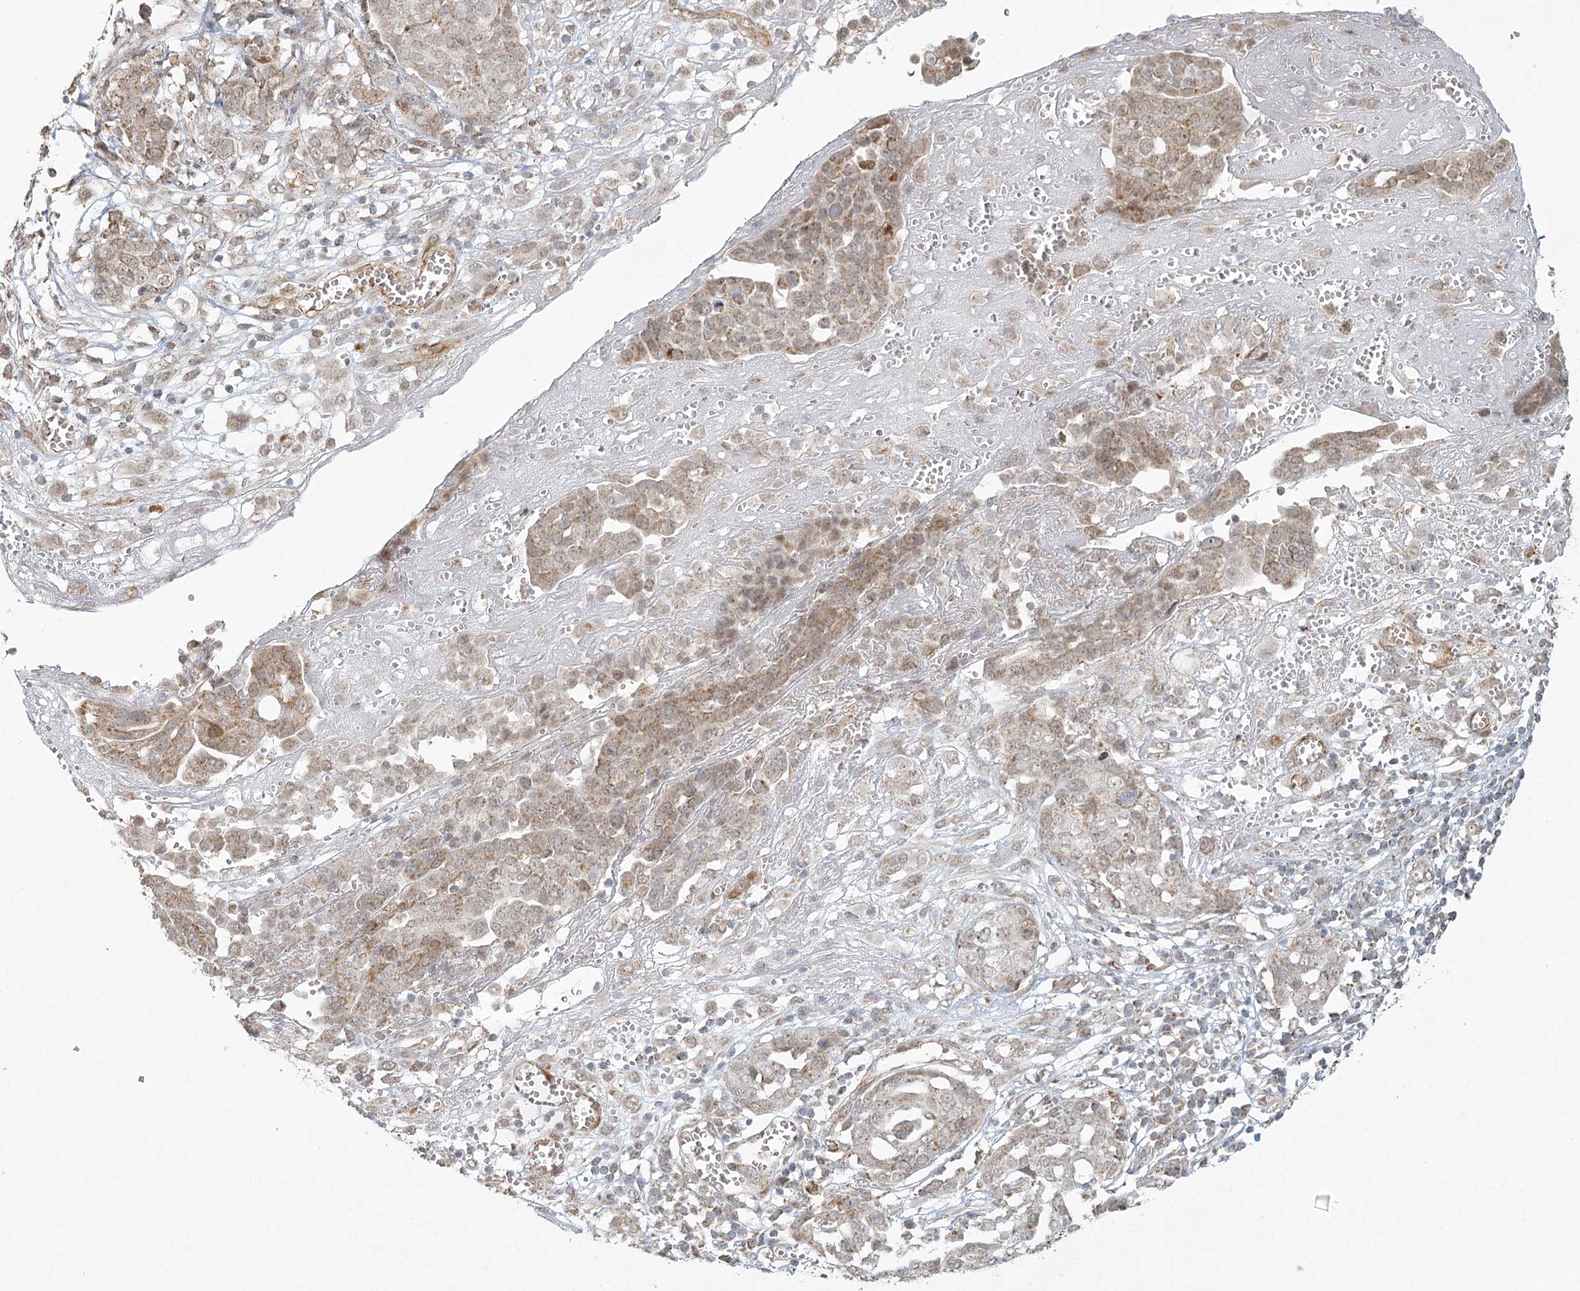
{"staining": {"intensity": "moderate", "quantity": ">75%", "location": "cytoplasmic/membranous"}, "tissue": "ovarian cancer", "cell_type": "Tumor cells", "image_type": "cancer", "snomed": [{"axis": "morphology", "description": "Cystadenocarcinoma, serous, NOS"}, {"axis": "topography", "description": "Soft tissue"}, {"axis": "topography", "description": "Ovary"}], "caption": "Ovarian cancer (serous cystadenocarcinoma) stained with a protein marker exhibits moderate staining in tumor cells.", "gene": "LACTB", "patient": {"sex": "female", "age": 57}}